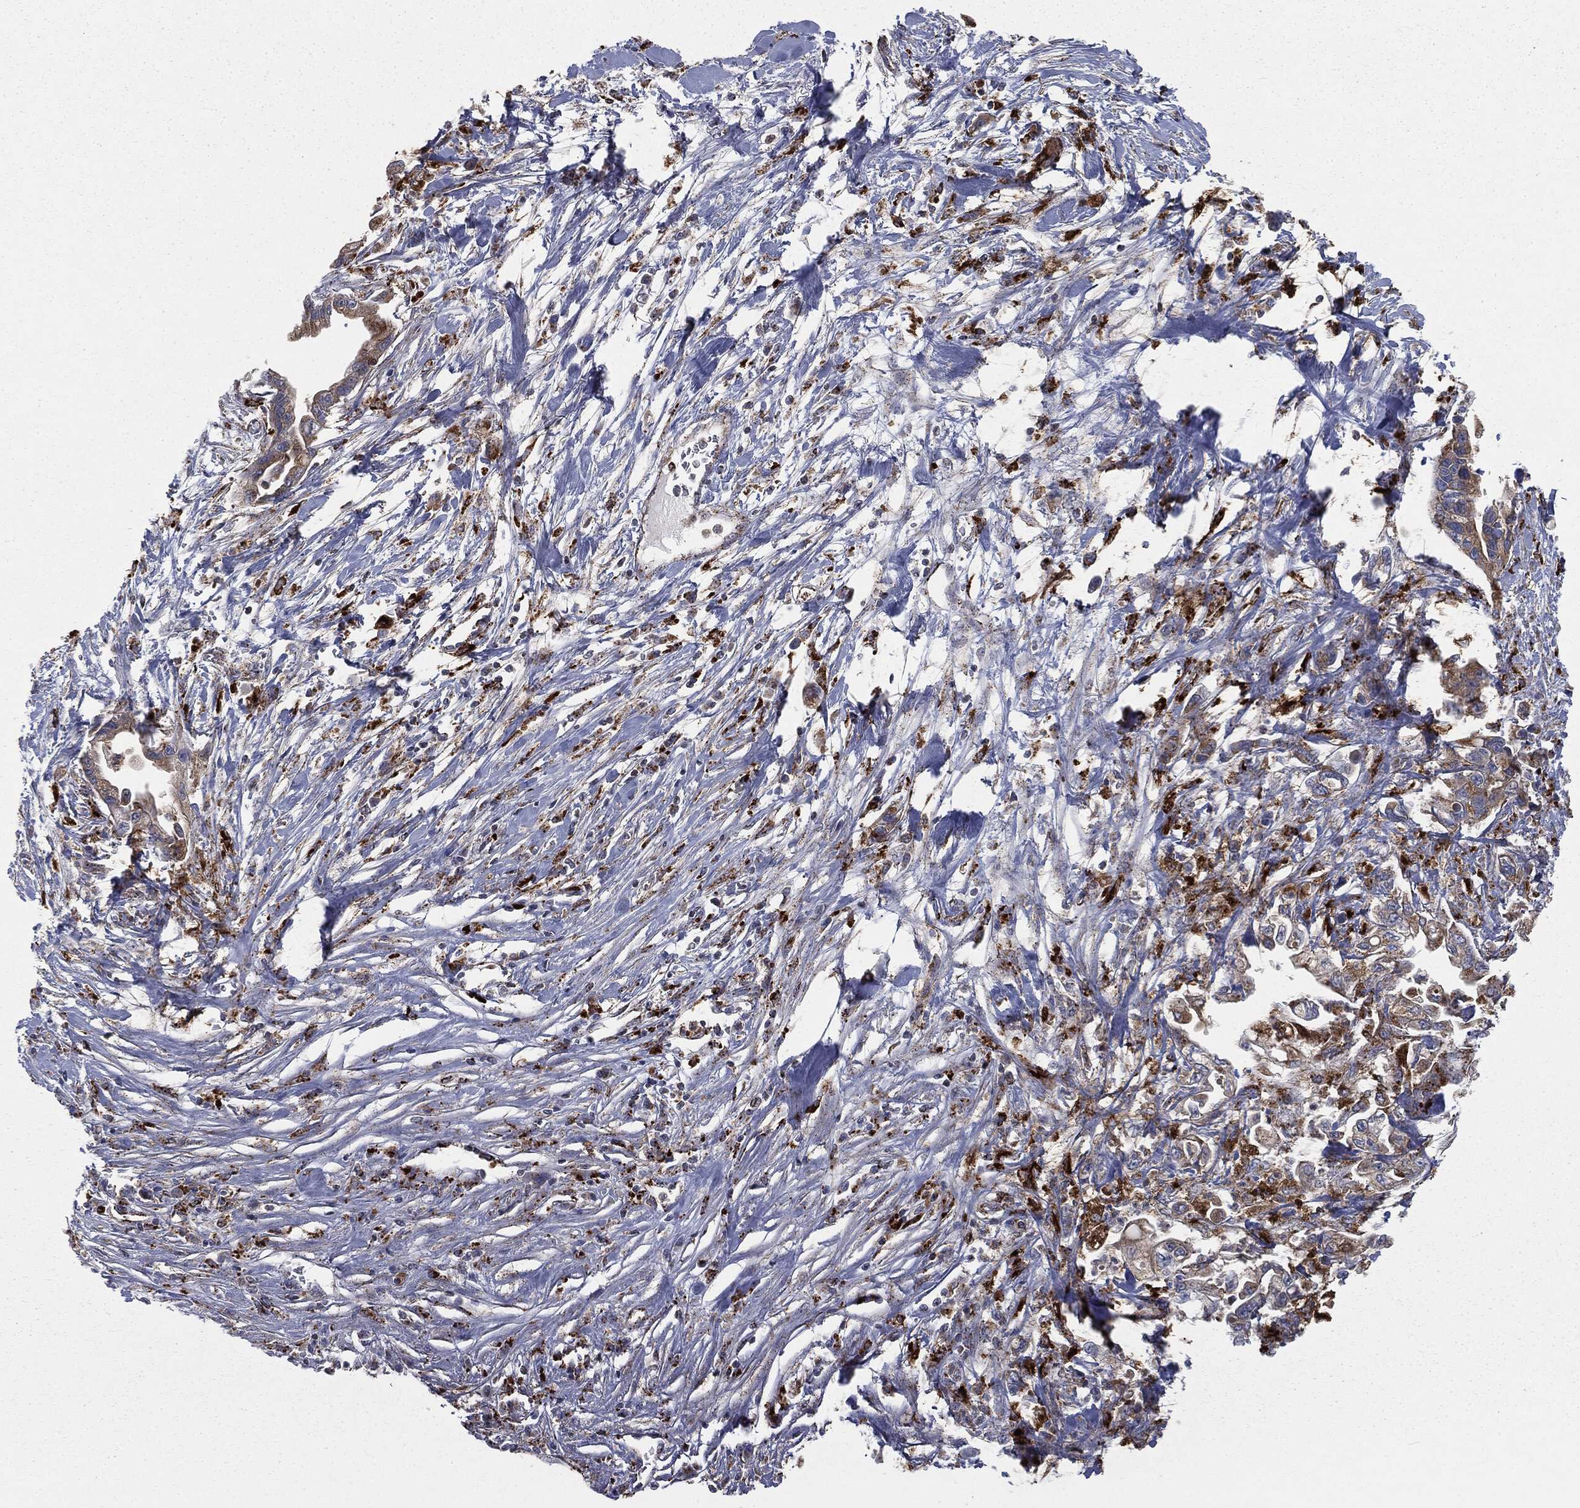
{"staining": {"intensity": "moderate", "quantity": ">75%", "location": "cytoplasmic/membranous"}, "tissue": "pancreatic cancer", "cell_type": "Tumor cells", "image_type": "cancer", "snomed": [{"axis": "morphology", "description": "Adenocarcinoma, NOS"}, {"axis": "topography", "description": "Pancreas"}], "caption": "Pancreatic cancer stained for a protein shows moderate cytoplasmic/membranous positivity in tumor cells.", "gene": "CTSA", "patient": {"sex": "male", "age": 61}}